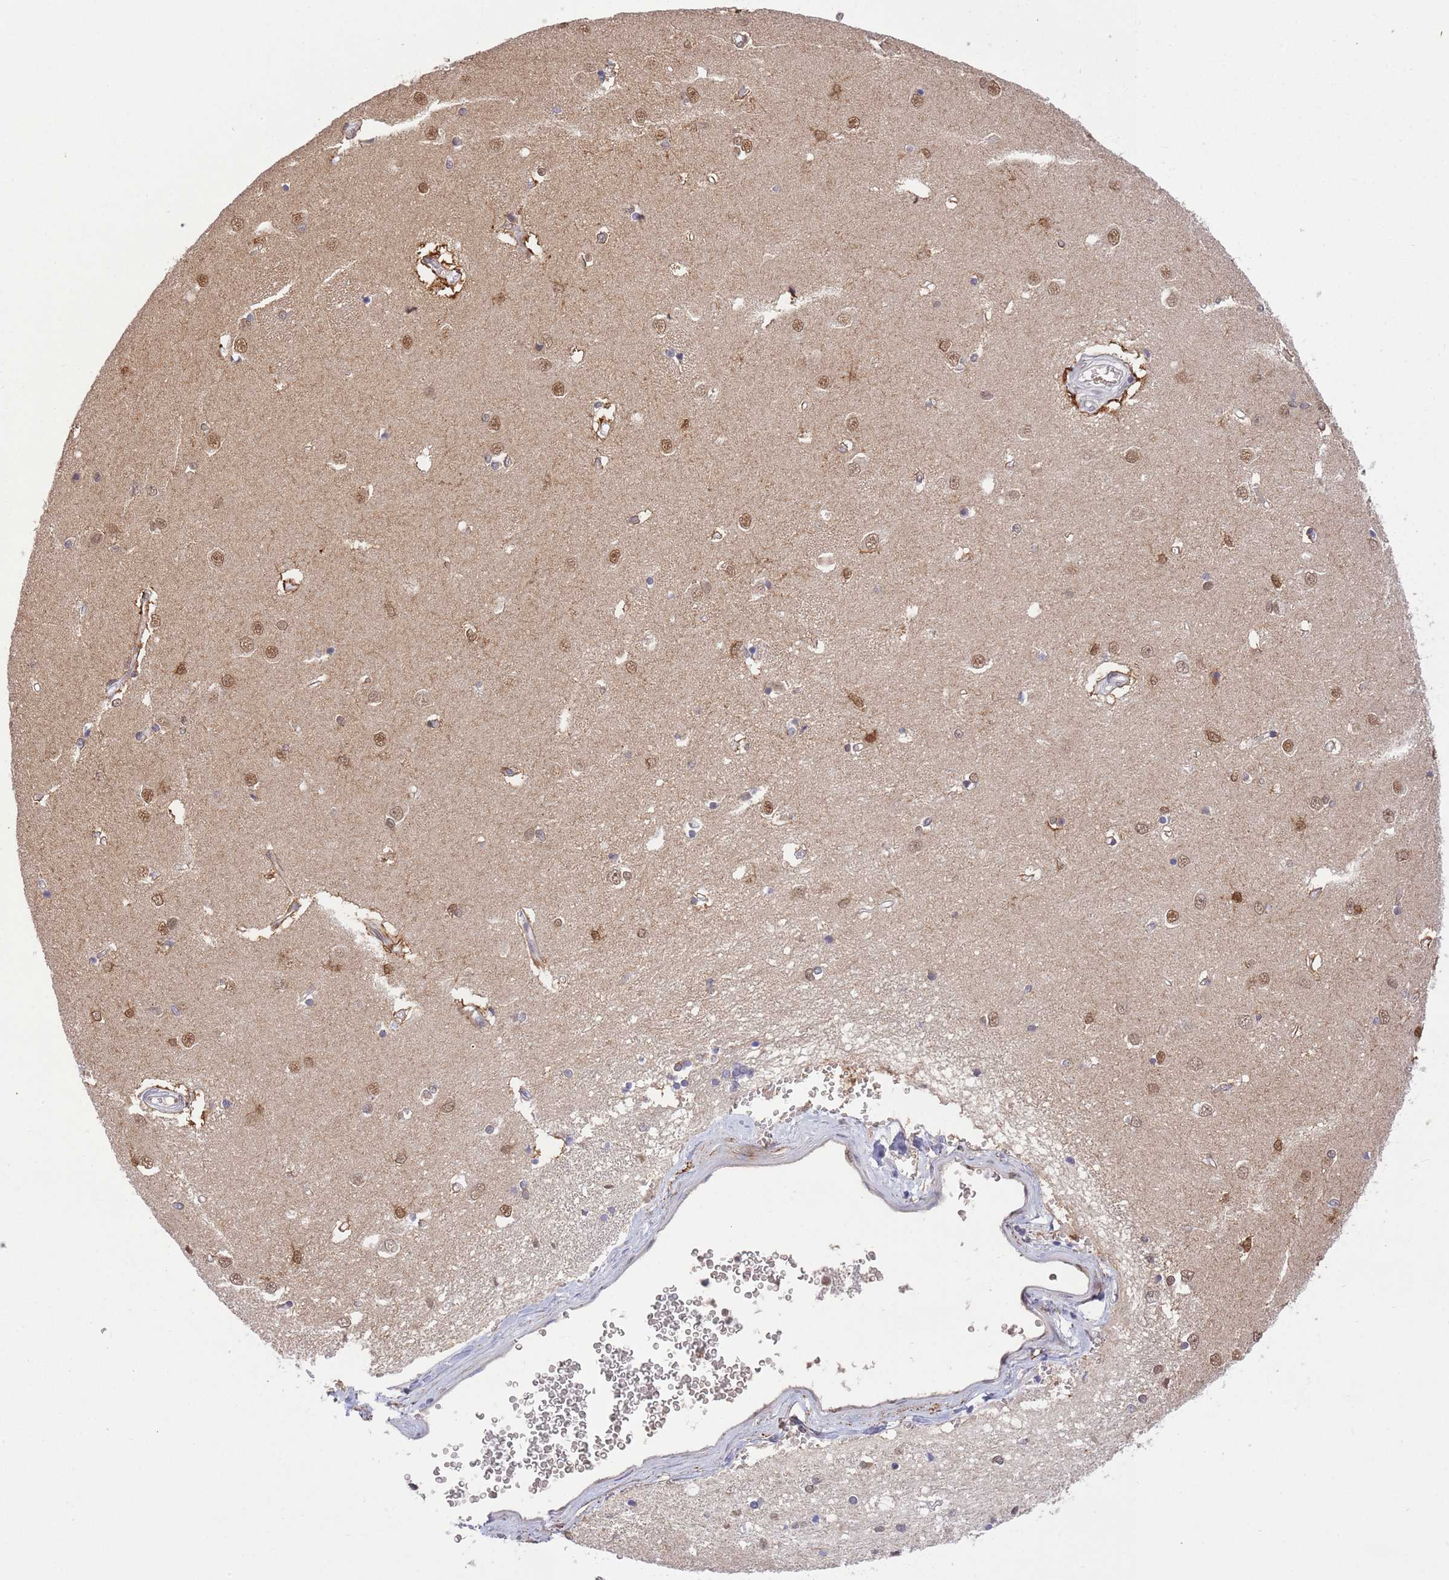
{"staining": {"intensity": "moderate", "quantity": ">75%", "location": "nuclear"}, "tissue": "caudate", "cell_type": "Glial cells", "image_type": "normal", "snomed": [{"axis": "morphology", "description": "Normal tissue, NOS"}, {"axis": "topography", "description": "Lateral ventricle wall"}], "caption": "High-magnification brightfield microscopy of benign caudate stained with DAB (brown) and counterstained with hematoxylin (blue). glial cells exhibit moderate nuclear staining is present in approximately>75% of cells.", "gene": "TRIM32", "patient": {"sex": "male", "age": 37}}